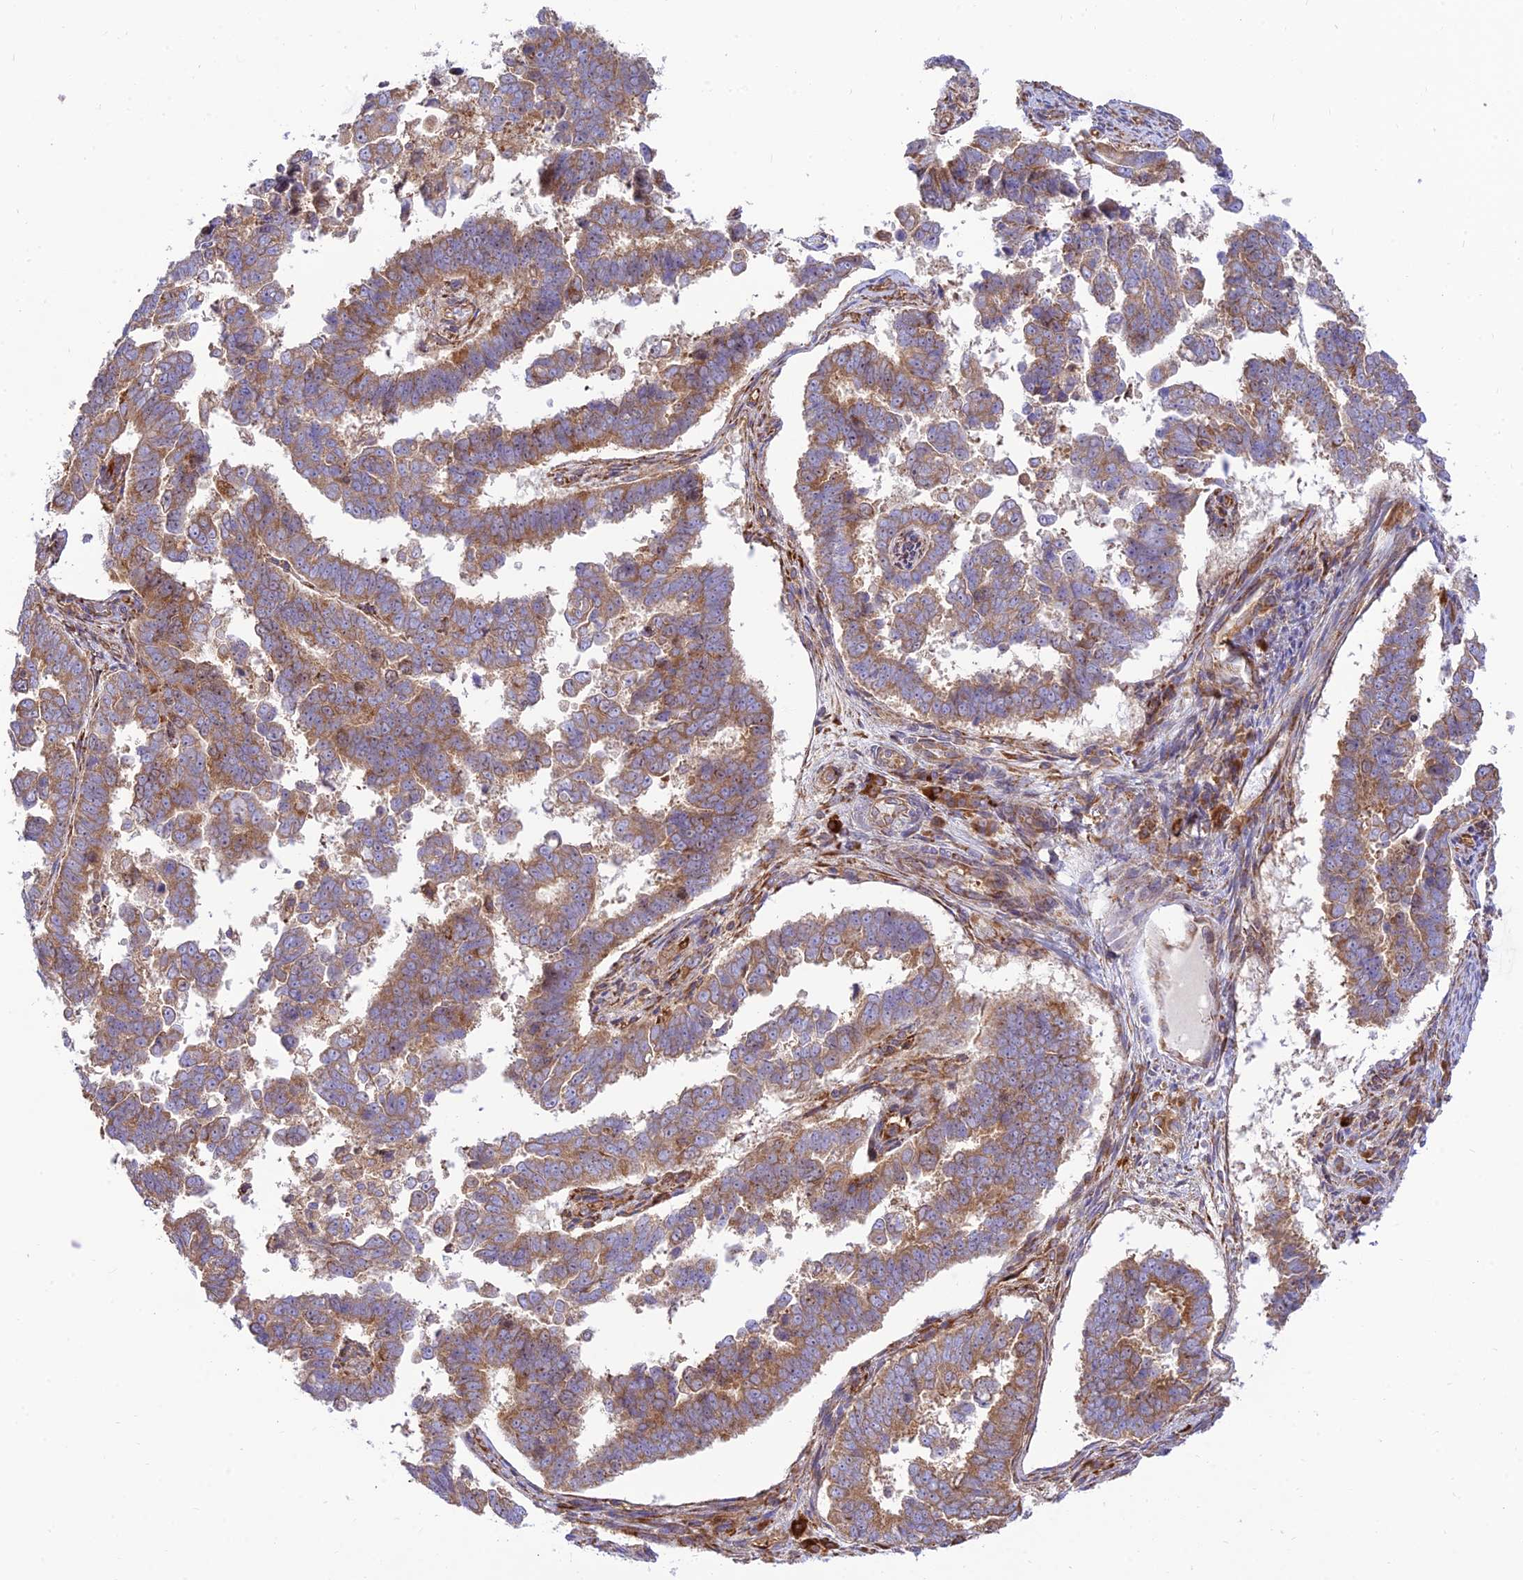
{"staining": {"intensity": "moderate", "quantity": ">75%", "location": "cytoplasmic/membranous"}, "tissue": "endometrial cancer", "cell_type": "Tumor cells", "image_type": "cancer", "snomed": [{"axis": "morphology", "description": "Adenocarcinoma, NOS"}, {"axis": "topography", "description": "Endometrium"}], "caption": "Endometrial cancer stained with DAB (3,3'-diaminobenzidine) immunohistochemistry (IHC) shows medium levels of moderate cytoplasmic/membranous positivity in approximately >75% of tumor cells.", "gene": "PIMREG", "patient": {"sex": "female", "age": 75}}